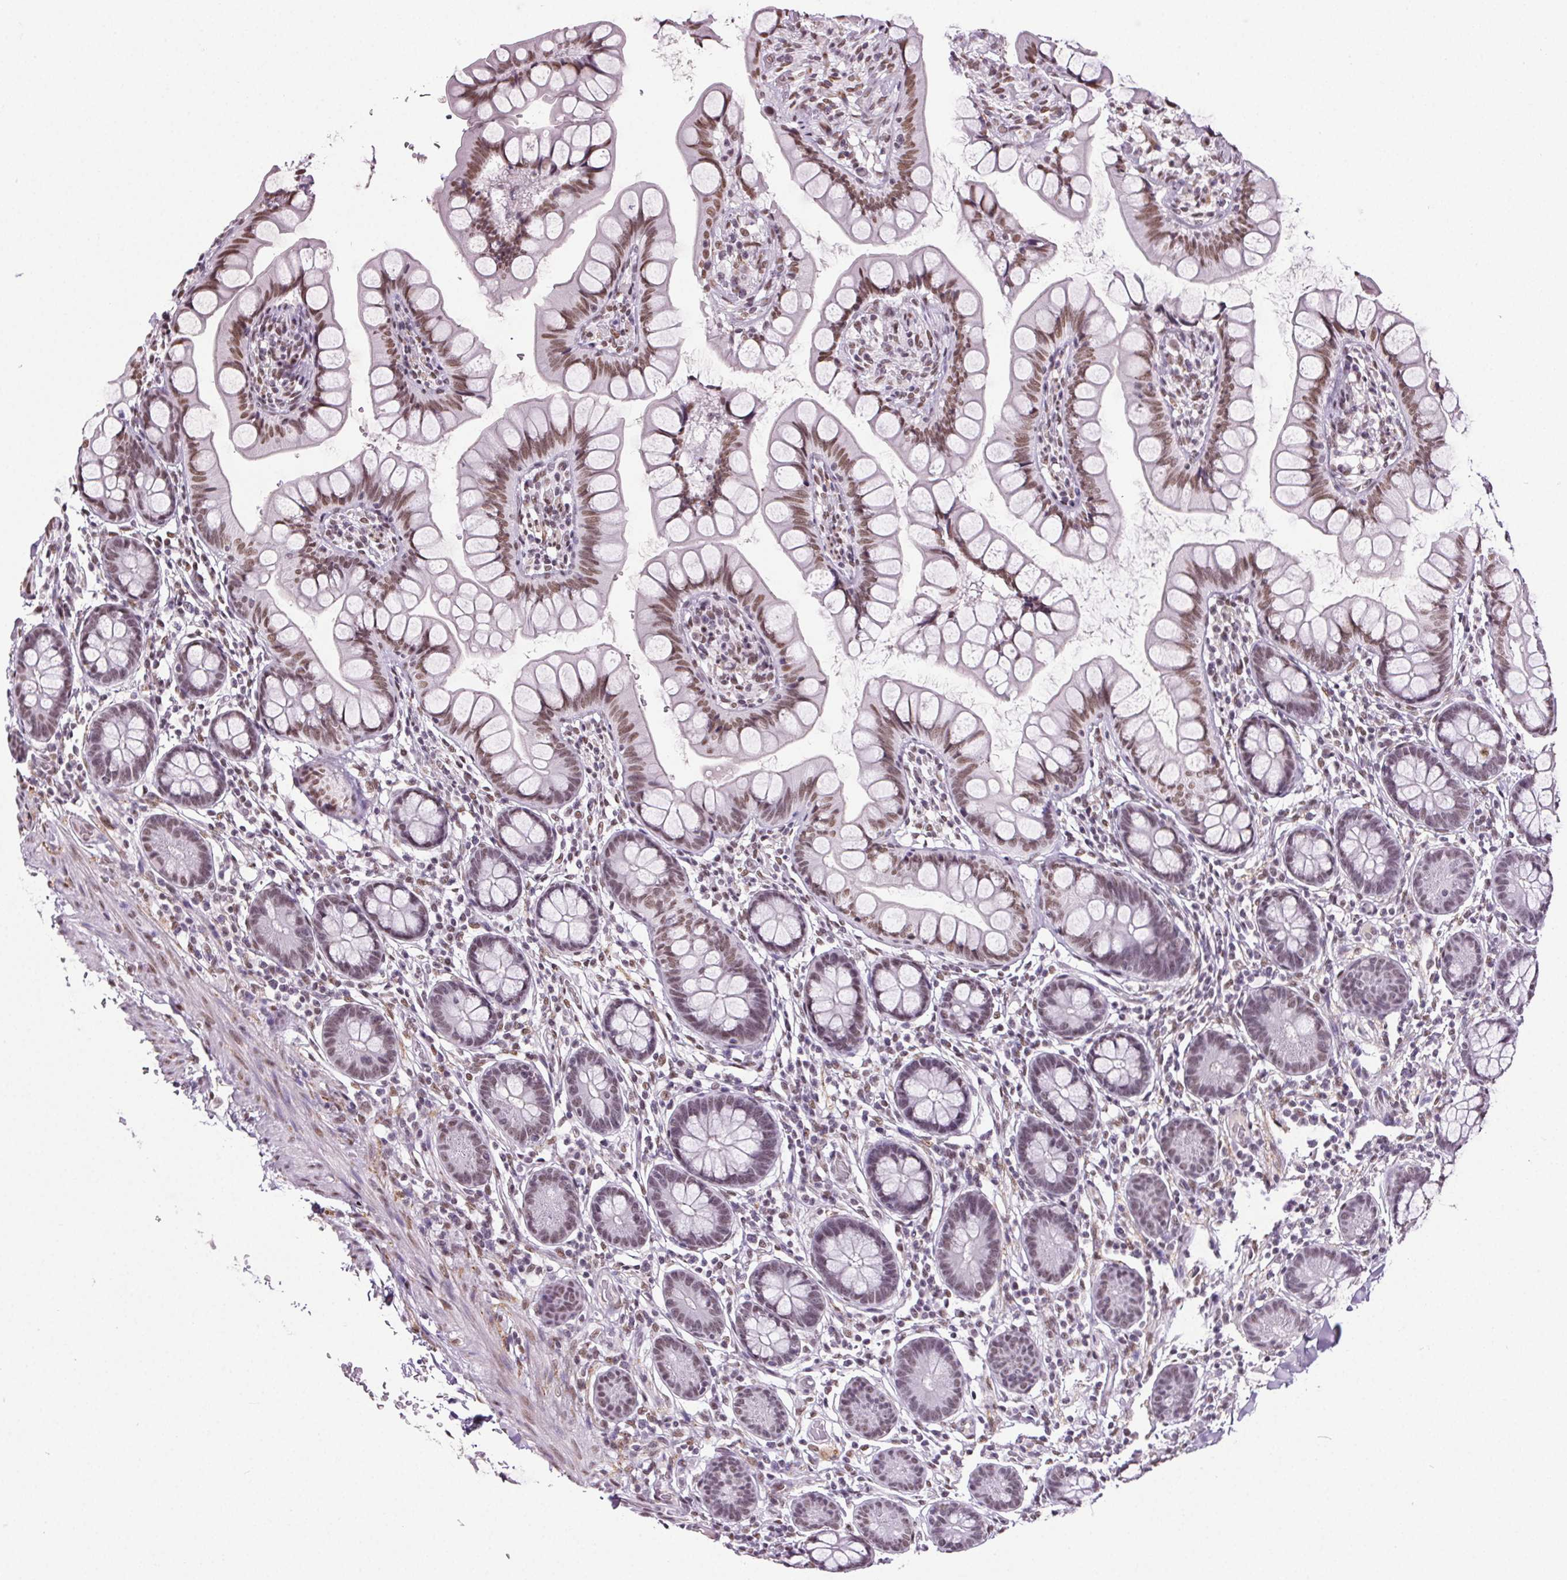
{"staining": {"intensity": "moderate", "quantity": "25%-75%", "location": "nuclear"}, "tissue": "small intestine", "cell_type": "Glandular cells", "image_type": "normal", "snomed": [{"axis": "morphology", "description": "Normal tissue, NOS"}, {"axis": "topography", "description": "Small intestine"}], "caption": "Immunohistochemical staining of benign human small intestine shows medium levels of moderate nuclear expression in approximately 25%-75% of glandular cells.", "gene": "GP6", "patient": {"sex": "male", "age": 70}}